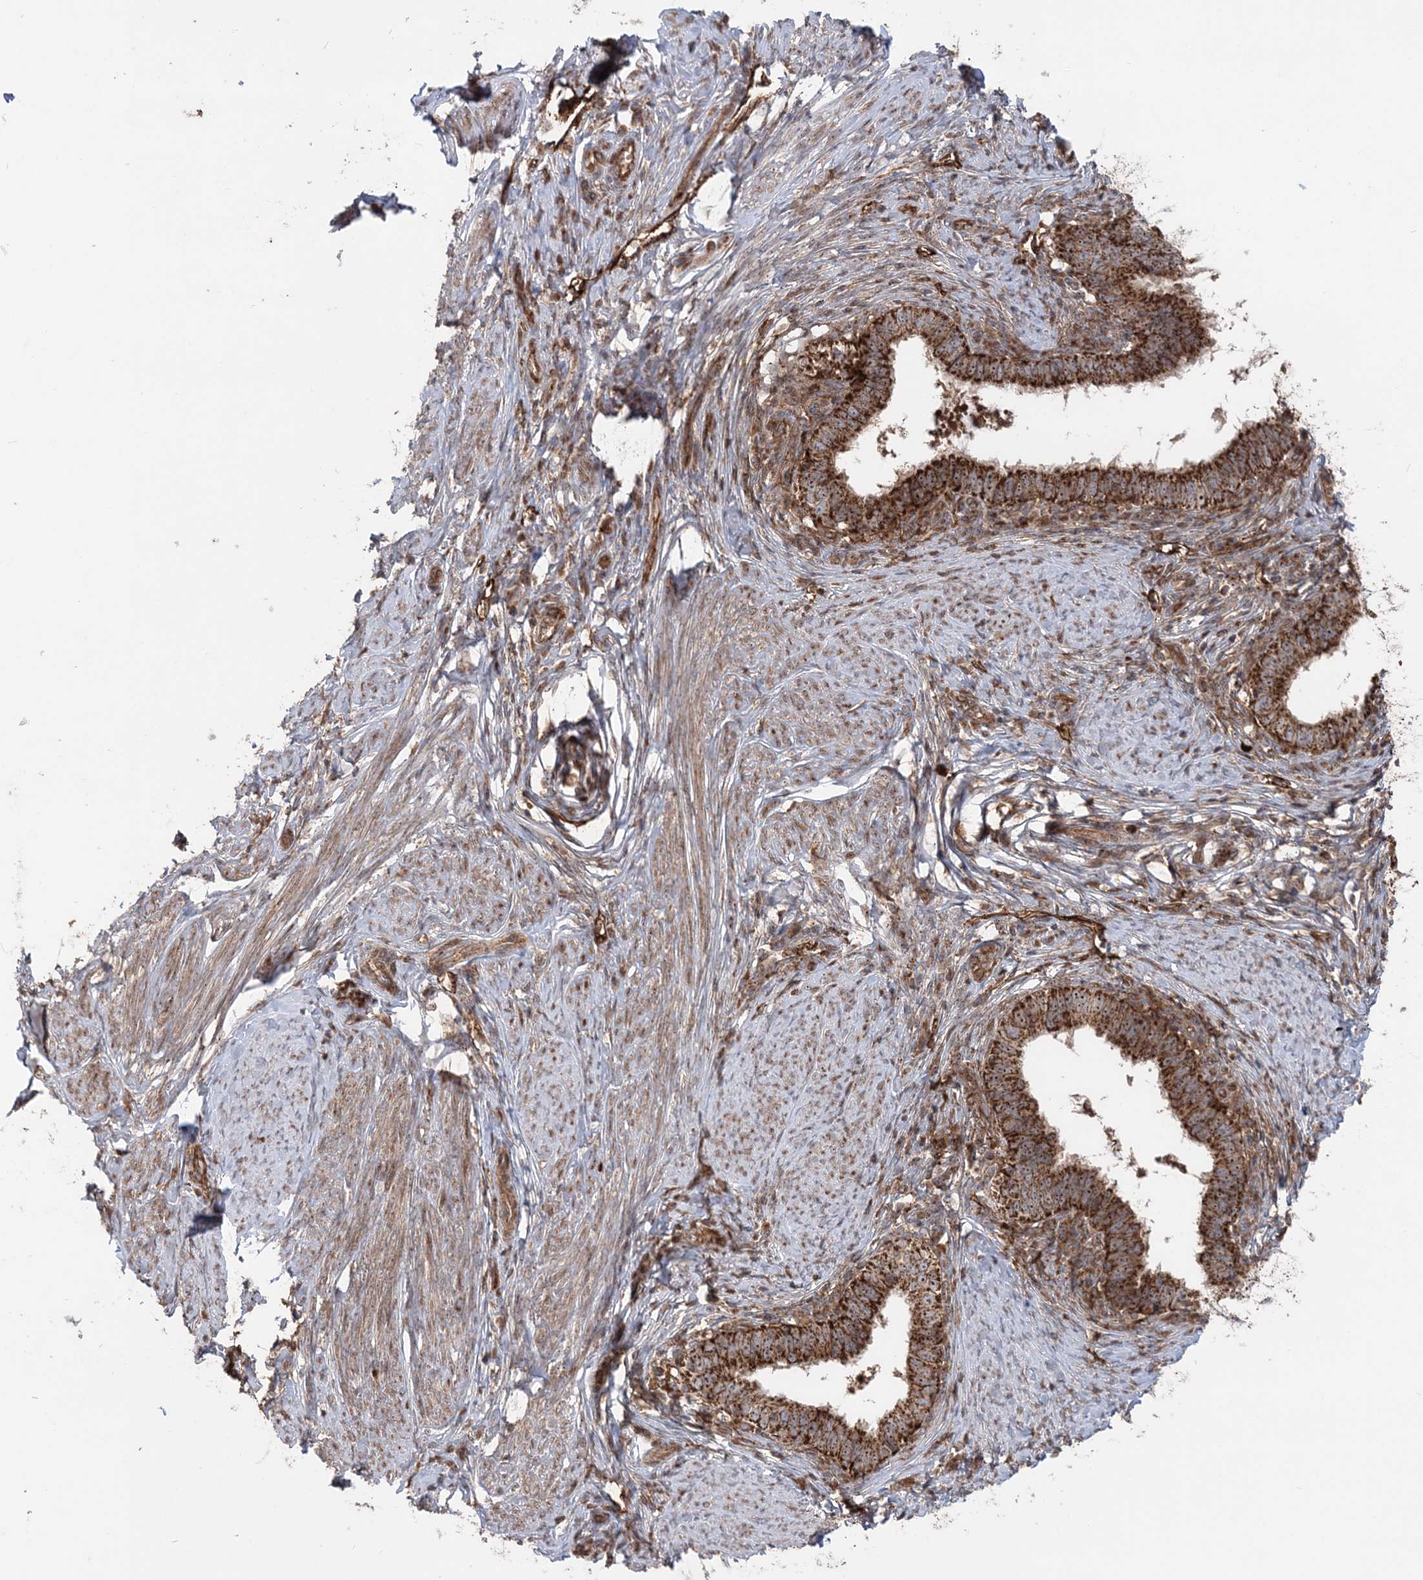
{"staining": {"intensity": "strong", "quantity": ">75%", "location": "cytoplasmic/membranous"}, "tissue": "cervical cancer", "cell_type": "Tumor cells", "image_type": "cancer", "snomed": [{"axis": "morphology", "description": "Adenocarcinoma, NOS"}, {"axis": "topography", "description": "Cervix"}], "caption": "Immunohistochemistry staining of adenocarcinoma (cervical), which displays high levels of strong cytoplasmic/membranous staining in about >75% of tumor cells indicating strong cytoplasmic/membranous protein expression. The staining was performed using DAB (3,3'-diaminobenzidine) (brown) for protein detection and nuclei were counterstained in hematoxylin (blue).", "gene": "LRPPRC", "patient": {"sex": "female", "age": 36}}